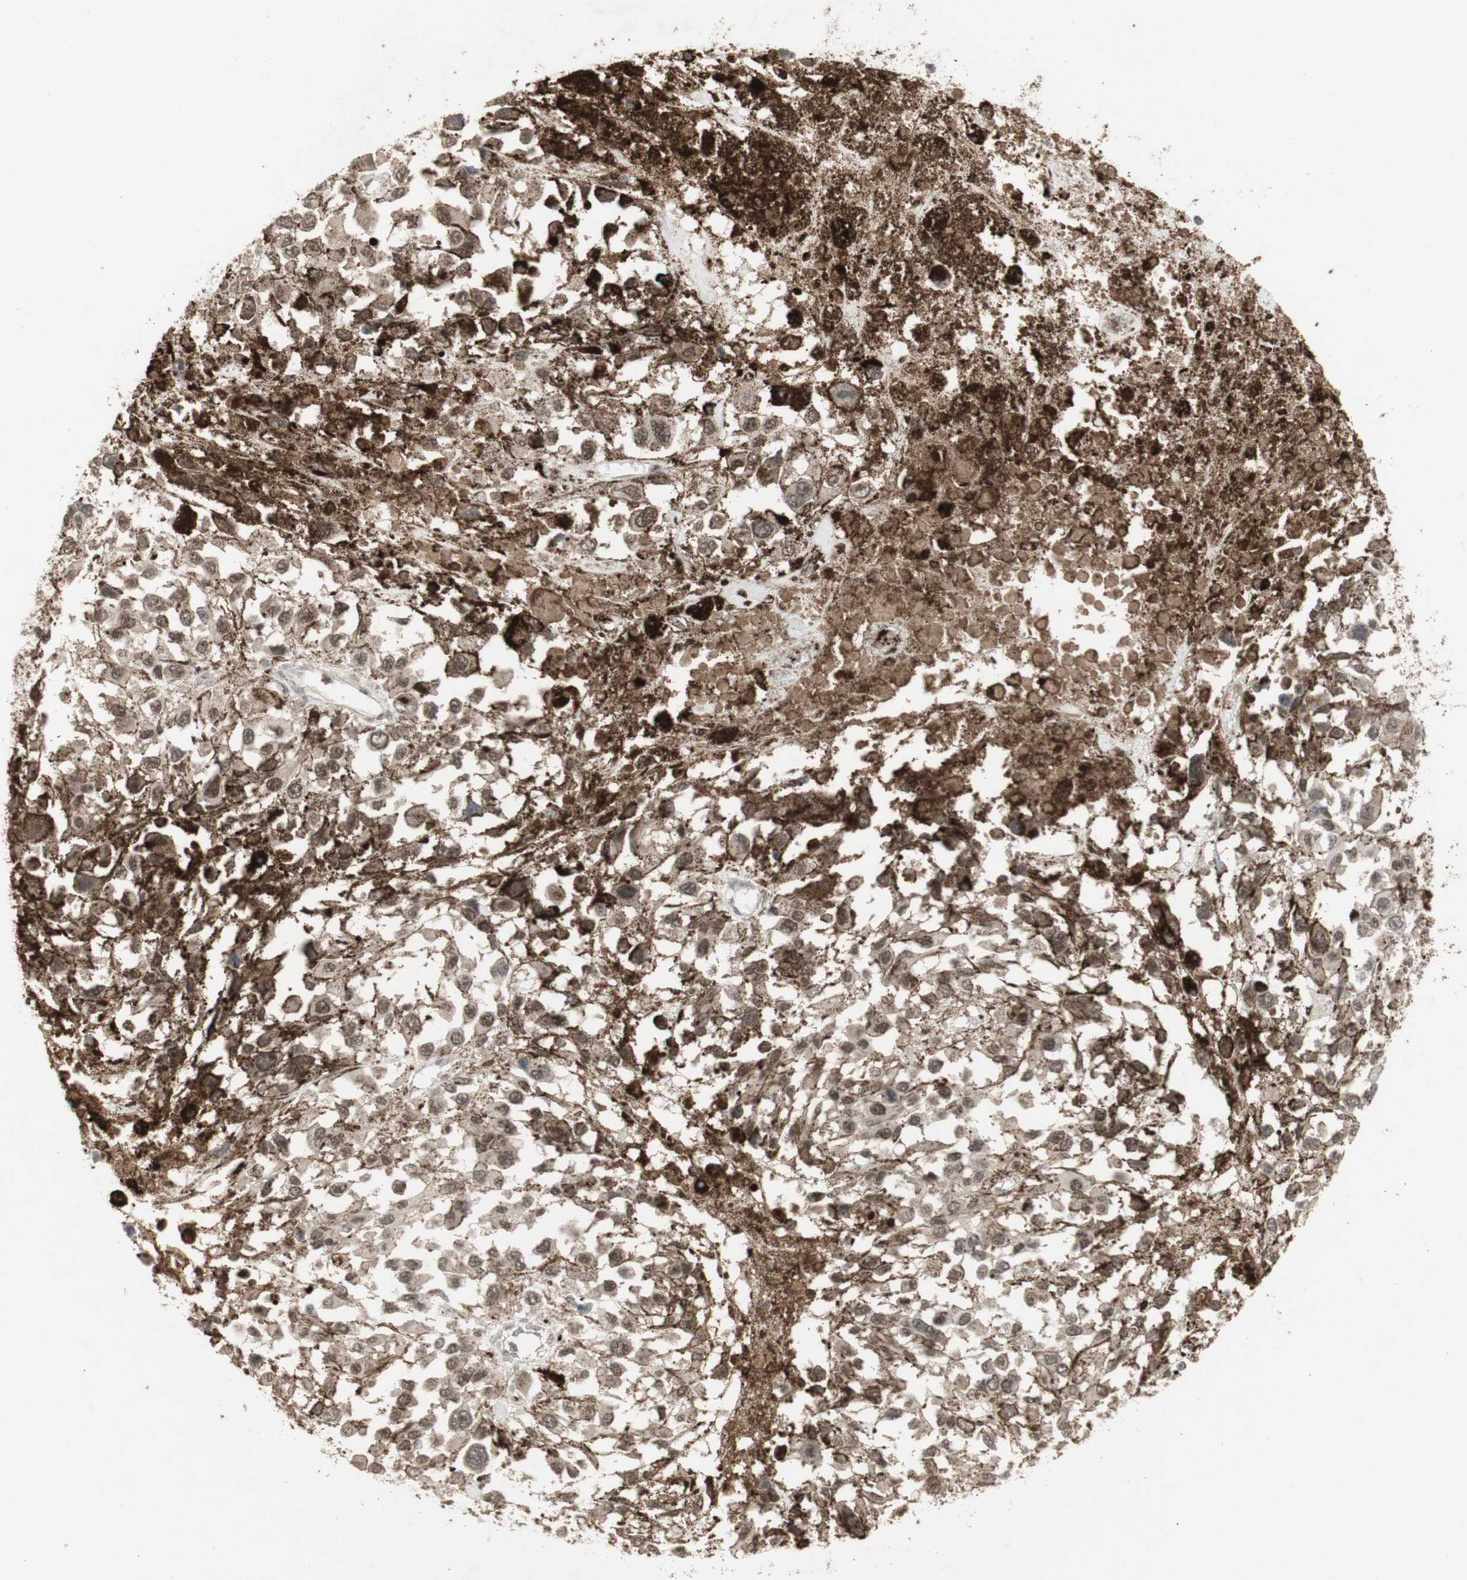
{"staining": {"intensity": "weak", "quantity": ">75%", "location": "cytoplasmic/membranous,nuclear"}, "tissue": "melanoma", "cell_type": "Tumor cells", "image_type": "cancer", "snomed": [{"axis": "morphology", "description": "Malignant melanoma, Metastatic site"}, {"axis": "topography", "description": "Lymph node"}], "caption": "Protein positivity by immunohistochemistry (IHC) shows weak cytoplasmic/membranous and nuclear expression in approximately >75% of tumor cells in malignant melanoma (metastatic site). (DAB (3,3'-diaminobenzidine) = brown stain, brightfield microscopy at high magnification).", "gene": "ALOX12", "patient": {"sex": "male", "age": 59}}